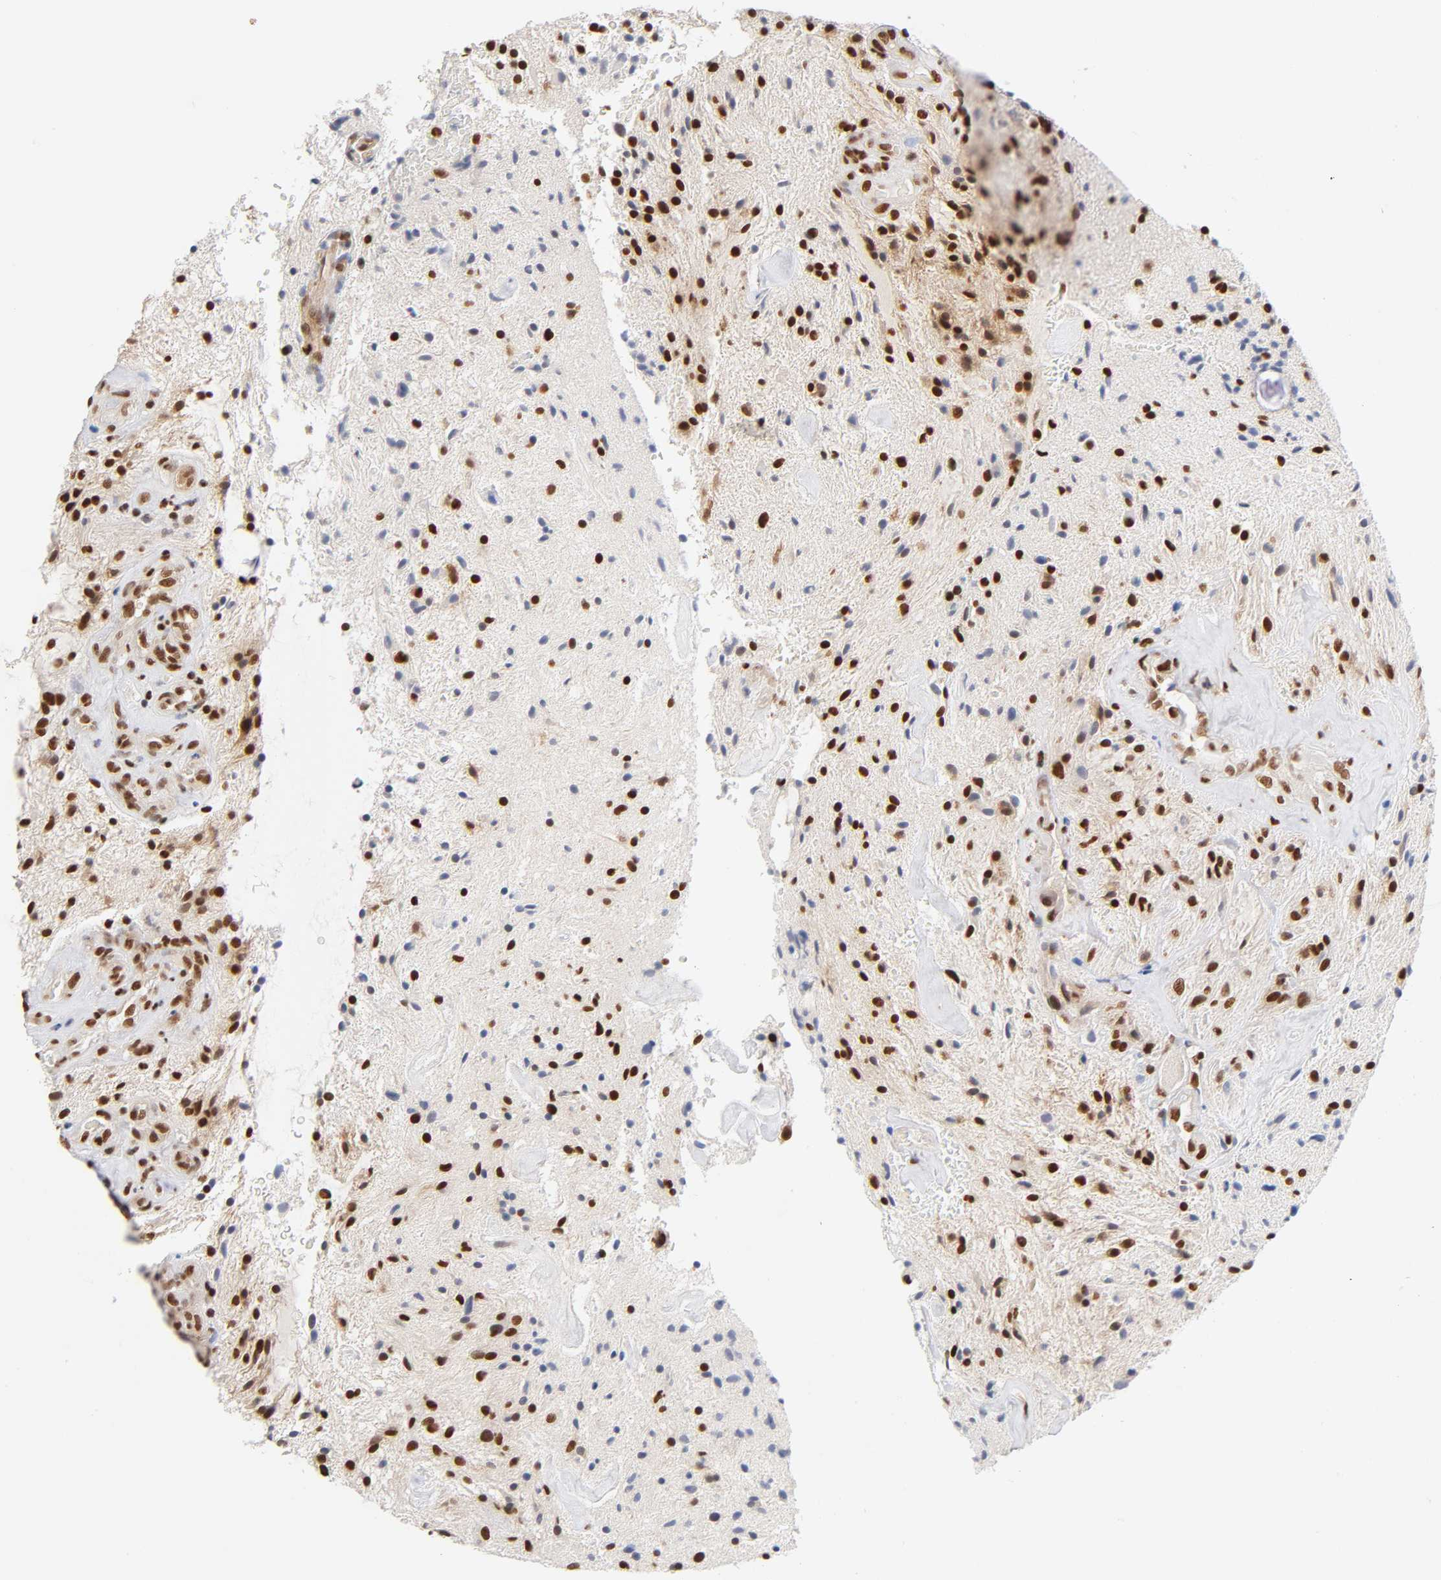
{"staining": {"intensity": "strong", "quantity": ">75%", "location": "nuclear"}, "tissue": "glioma", "cell_type": "Tumor cells", "image_type": "cancer", "snomed": [{"axis": "morphology", "description": "Glioma, malignant, NOS"}, {"axis": "topography", "description": "Cerebellum"}], "caption": "Protein staining of glioma tissue shows strong nuclear staining in about >75% of tumor cells.", "gene": "ILKAP", "patient": {"sex": "female", "age": 10}}